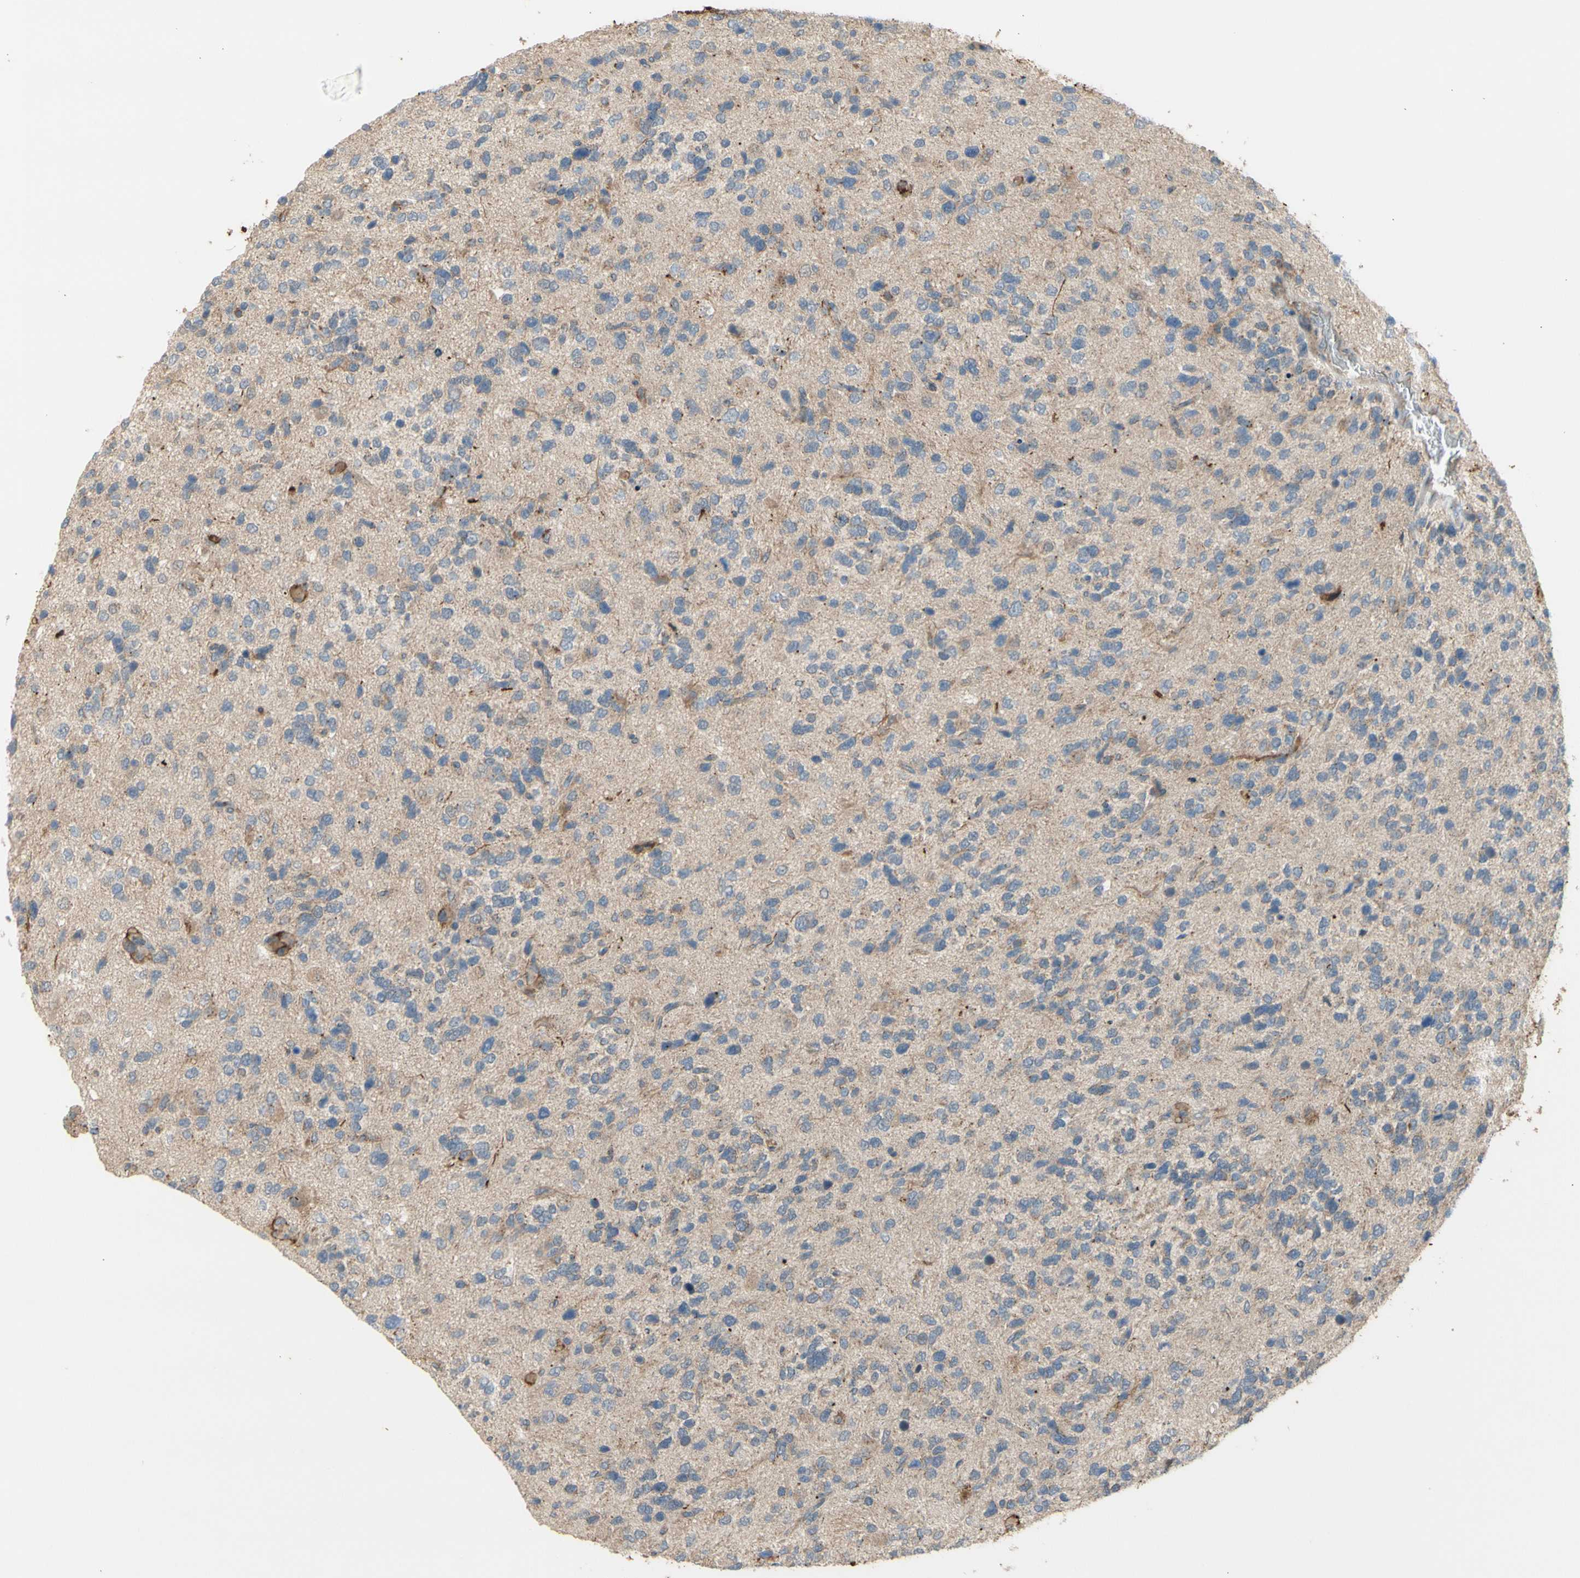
{"staining": {"intensity": "moderate", "quantity": "<25%", "location": "cytoplasmic/membranous"}, "tissue": "glioma", "cell_type": "Tumor cells", "image_type": "cancer", "snomed": [{"axis": "morphology", "description": "Glioma, malignant, High grade"}, {"axis": "topography", "description": "Brain"}], "caption": "The immunohistochemical stain highlights moderate cytoplasmic/membranous expression in tumor cells of glioma tissue.", "gene": "GALNT5", "patient": {"sex": "female", "age": 58}}